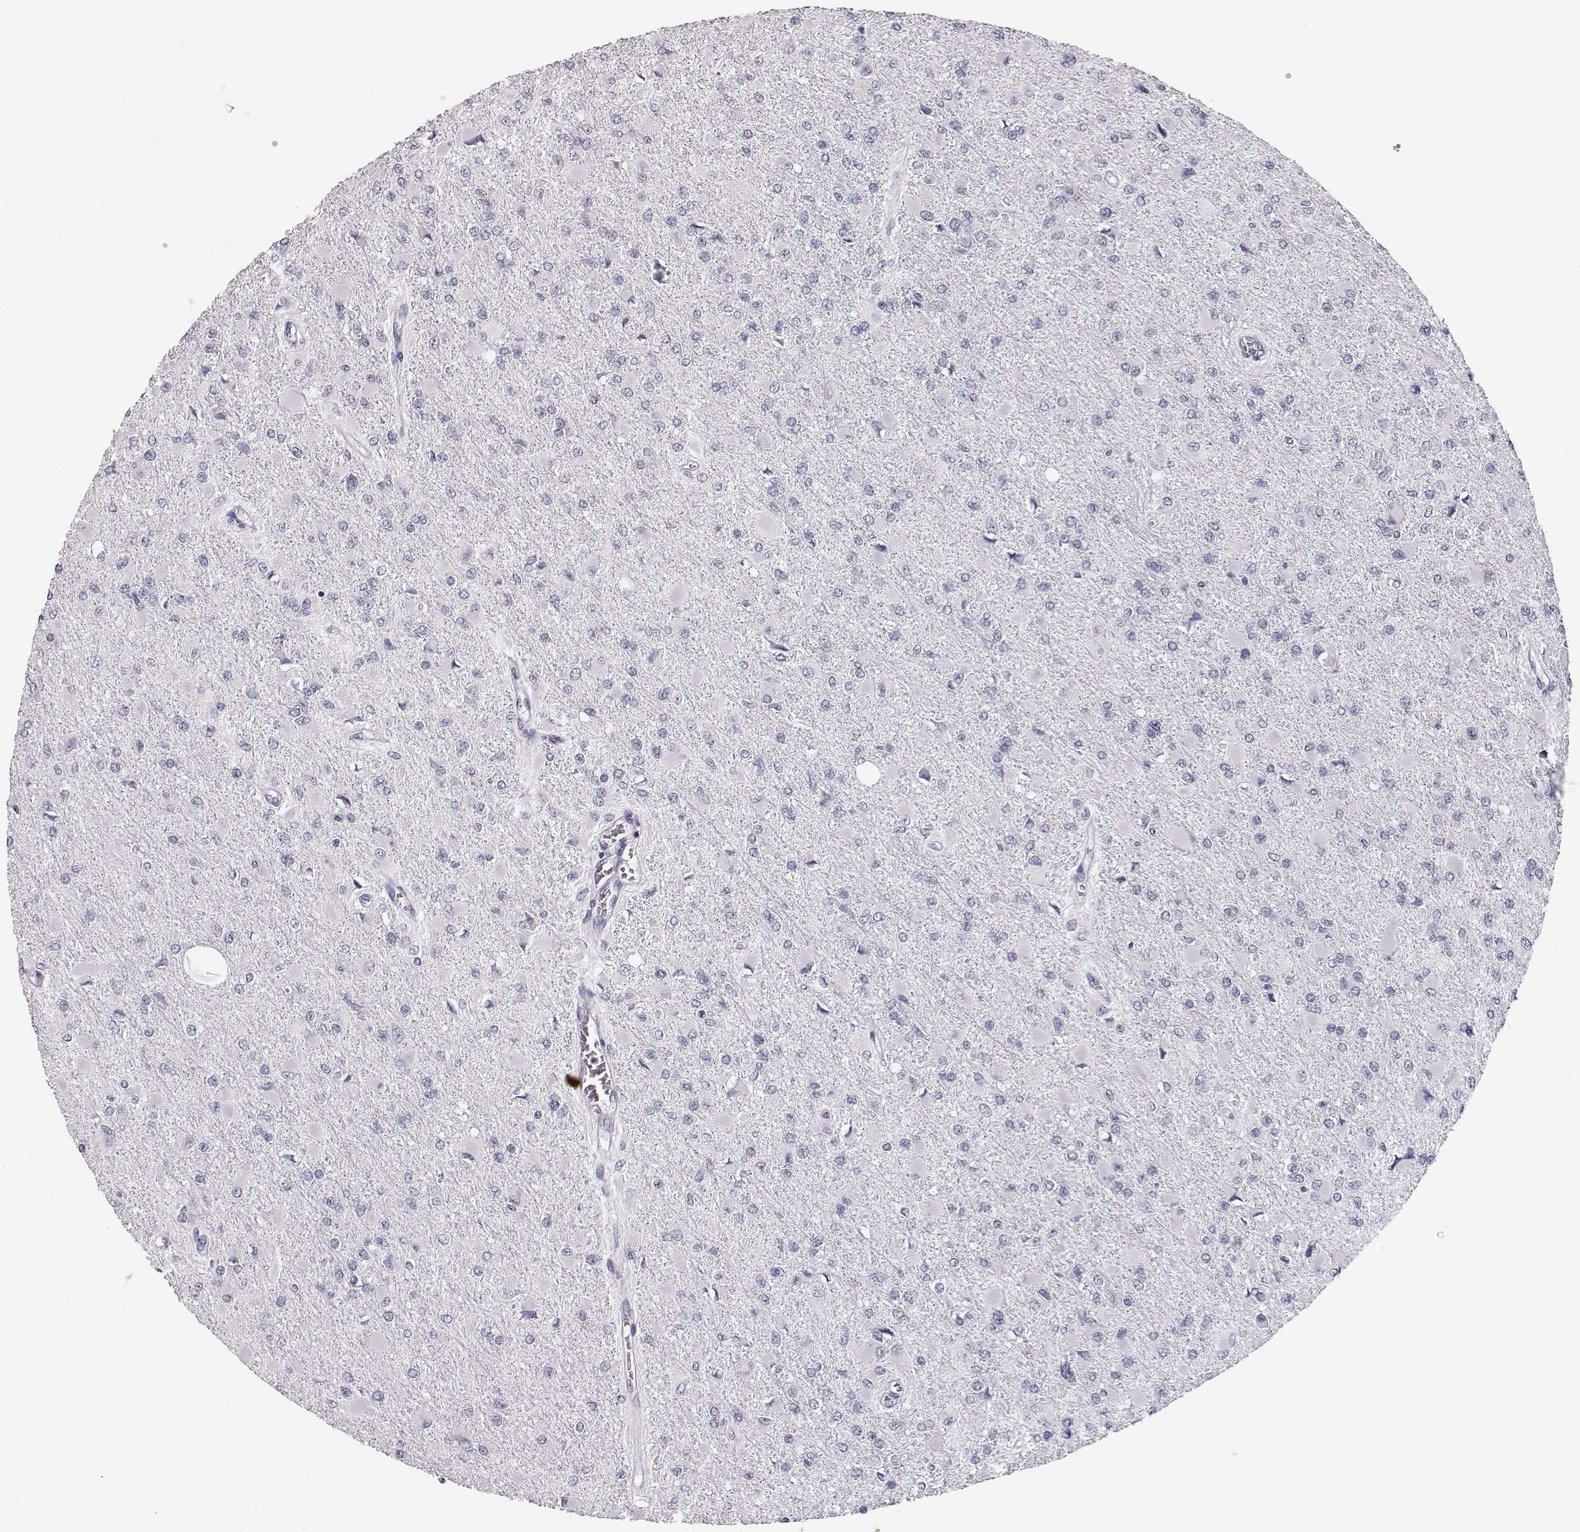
{"staining": {"intensity": "negative", "quantity": "none", "location": "none"}, "tissue": "glioma", "cell_type": "Tumor cells", "image_type": "cancer", "snomed": [{"axis": "morphology", "description": "Glioma, malignant, High grade"}, {"axis": "topography", "description": "Cerebral cortex"}], "caption": "High magnification brightfield microscopy of high-grade glioma (malignant) stained with DAB (3,3'-diaminobenzidine) (brown) and counterstained with hematoxylin (blue): tumor cells show no significant staining.", "gene": "MAGEC1", "patient": {"sex": "female", "age": 36}}